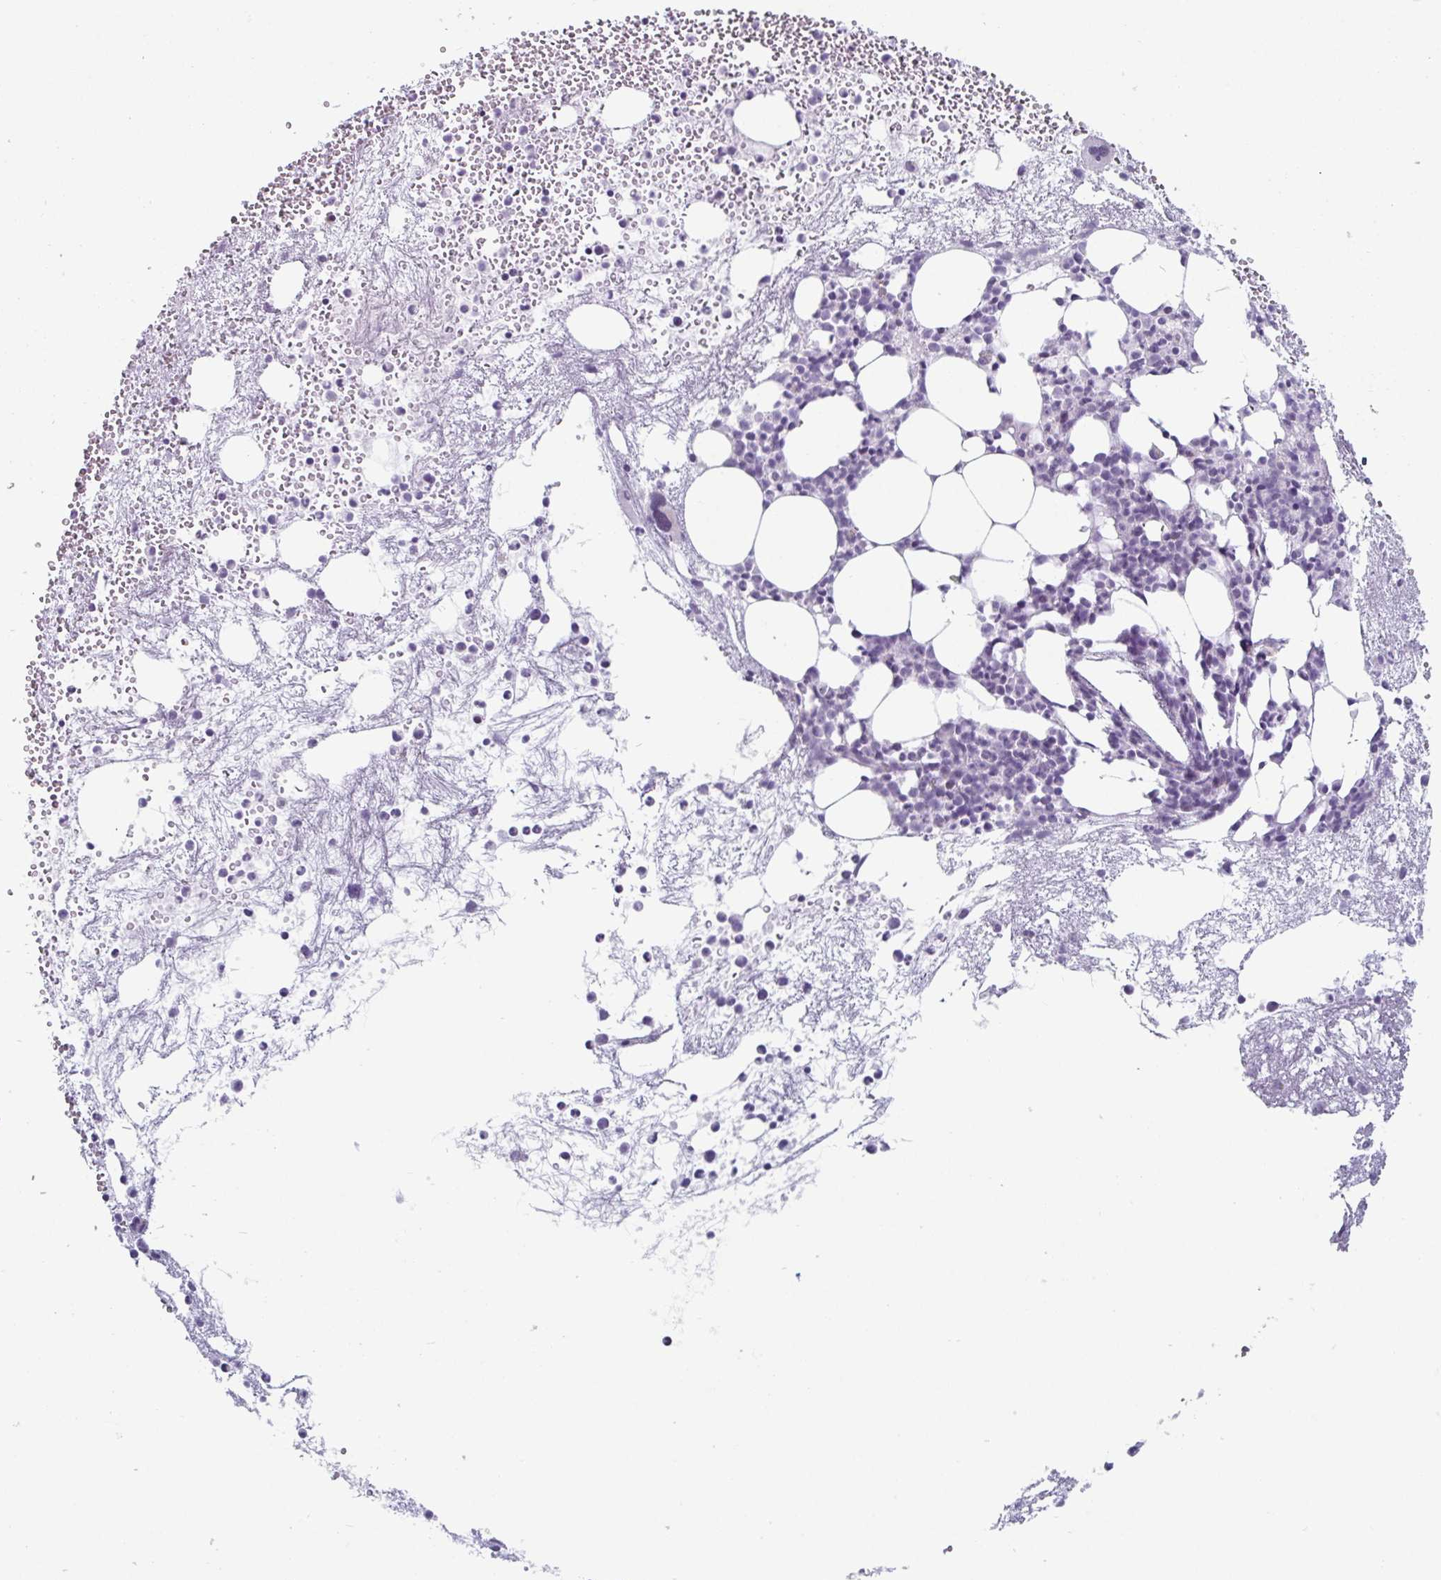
{"staining": {"intensity": "negative", "quantity": "none", "location": "none"}, "tissue": "bone marrow", "cell_type": "Hematopoietic cells", "image_type": "normal", "snomed": [{"axis": "morphology", "description": "Normal tissue, NOS"}, {"axis": "topography", "description": "Bone marrow"}], "caption": "Protein analysis of normal bone marrow exhibits no significant expression in hematopoietic cells. (Brightfield microscopy of DAB immunohistochemistry at high magnification).", "gene": "VSIG10L", "patient": {"sex": "female", "age": 57}}